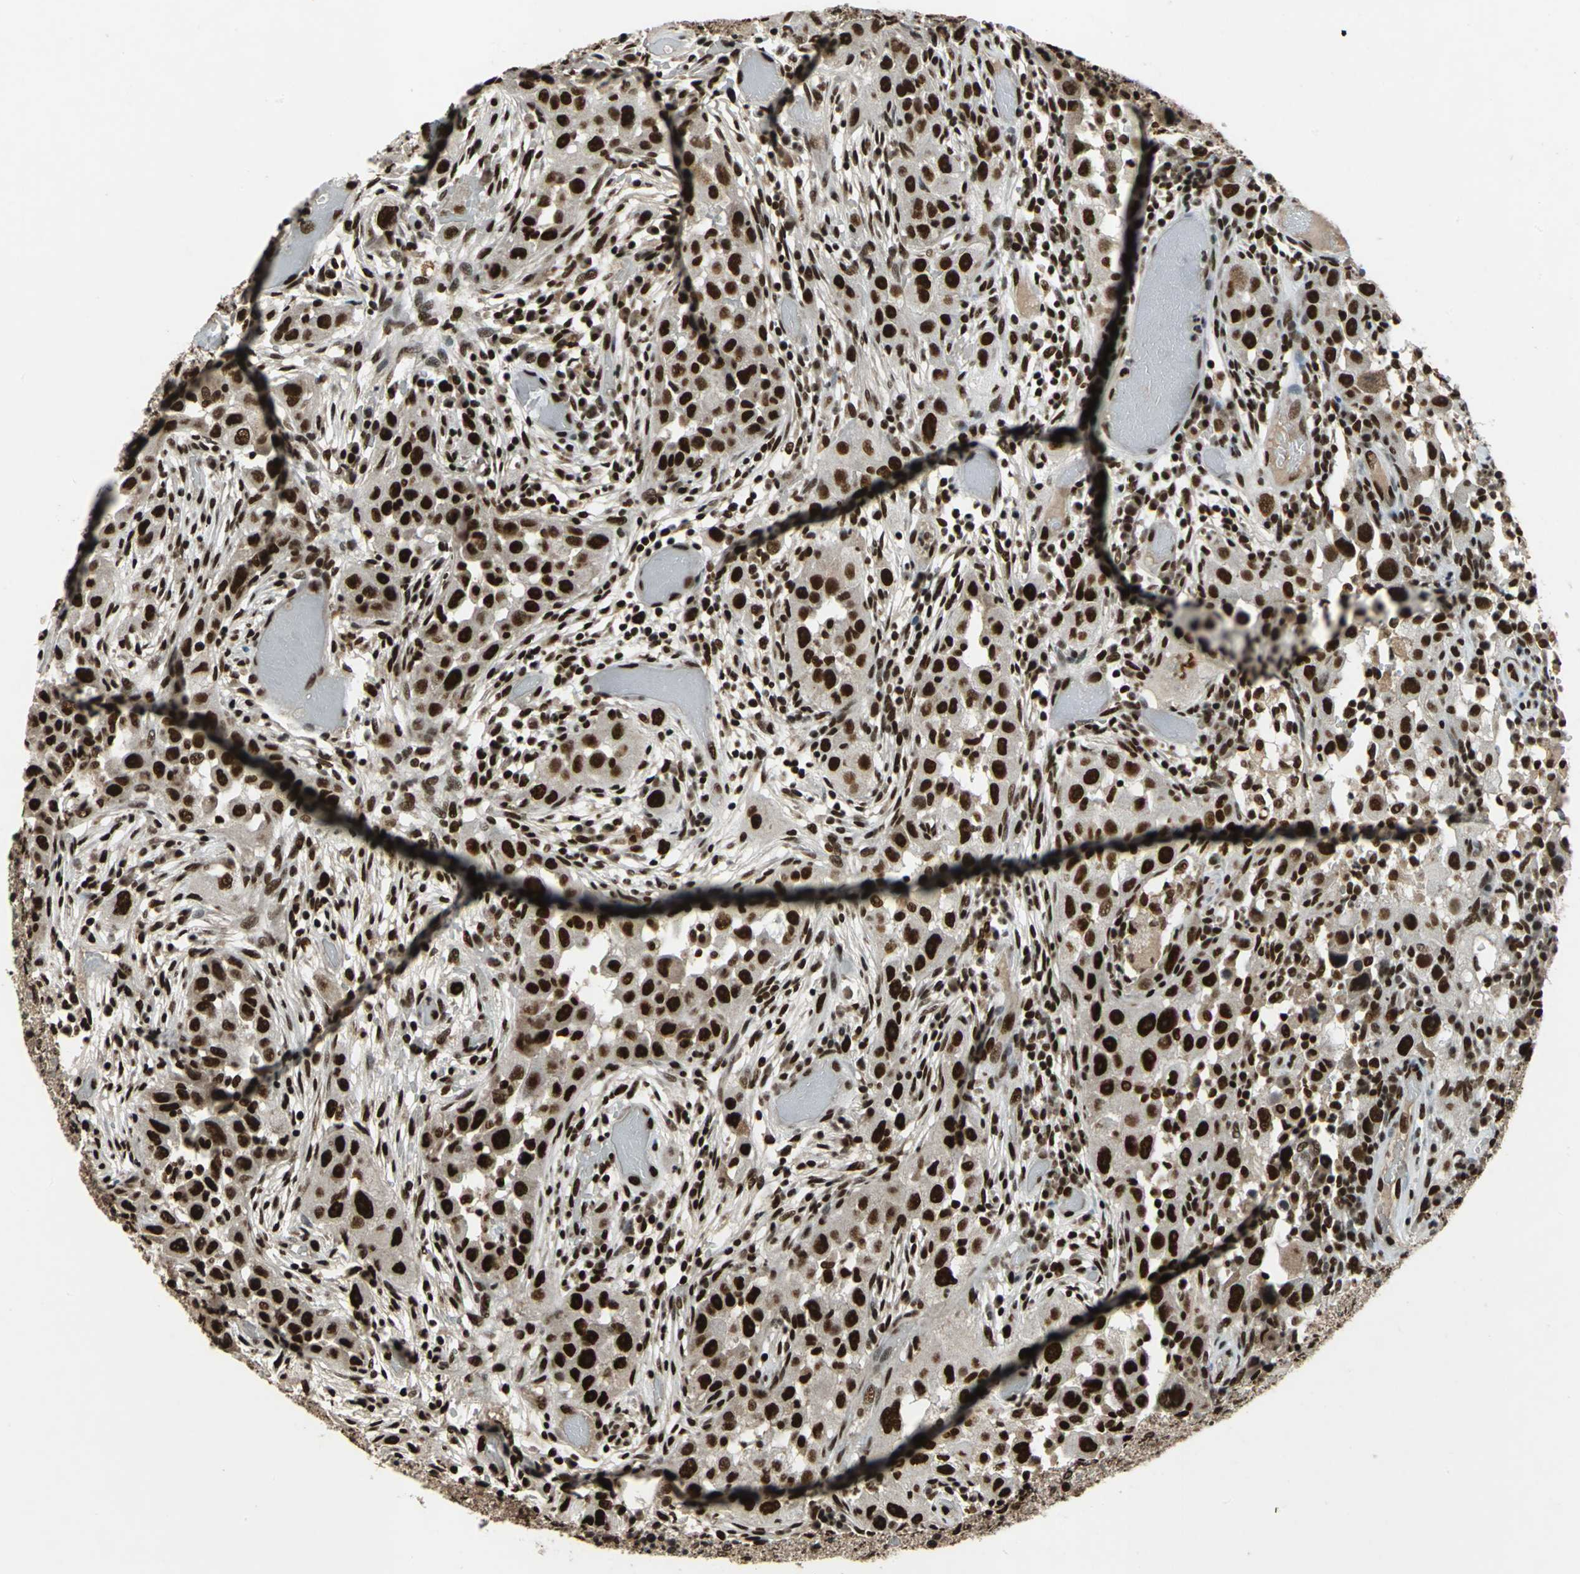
{"staining": {"intensity": "strong", "quantity": ">75%", "location": "nuclear"}, "tissue": "head and neck cancer", "cell_type": "Tumor cells", "image_type": "cancer", "snomed": [{"axis": "morphology", "description": "Carcinoma, NOS"}, {"axis": "topography", "description": "Head-Neck"}], "caption": "This is an image of immunohistochemistry staining of head and neck carcinoma, which shows strong staining in the nuclear of tumor cells.", "gene": "MTA2", "patient": {"sex": "male", "age": 87}}